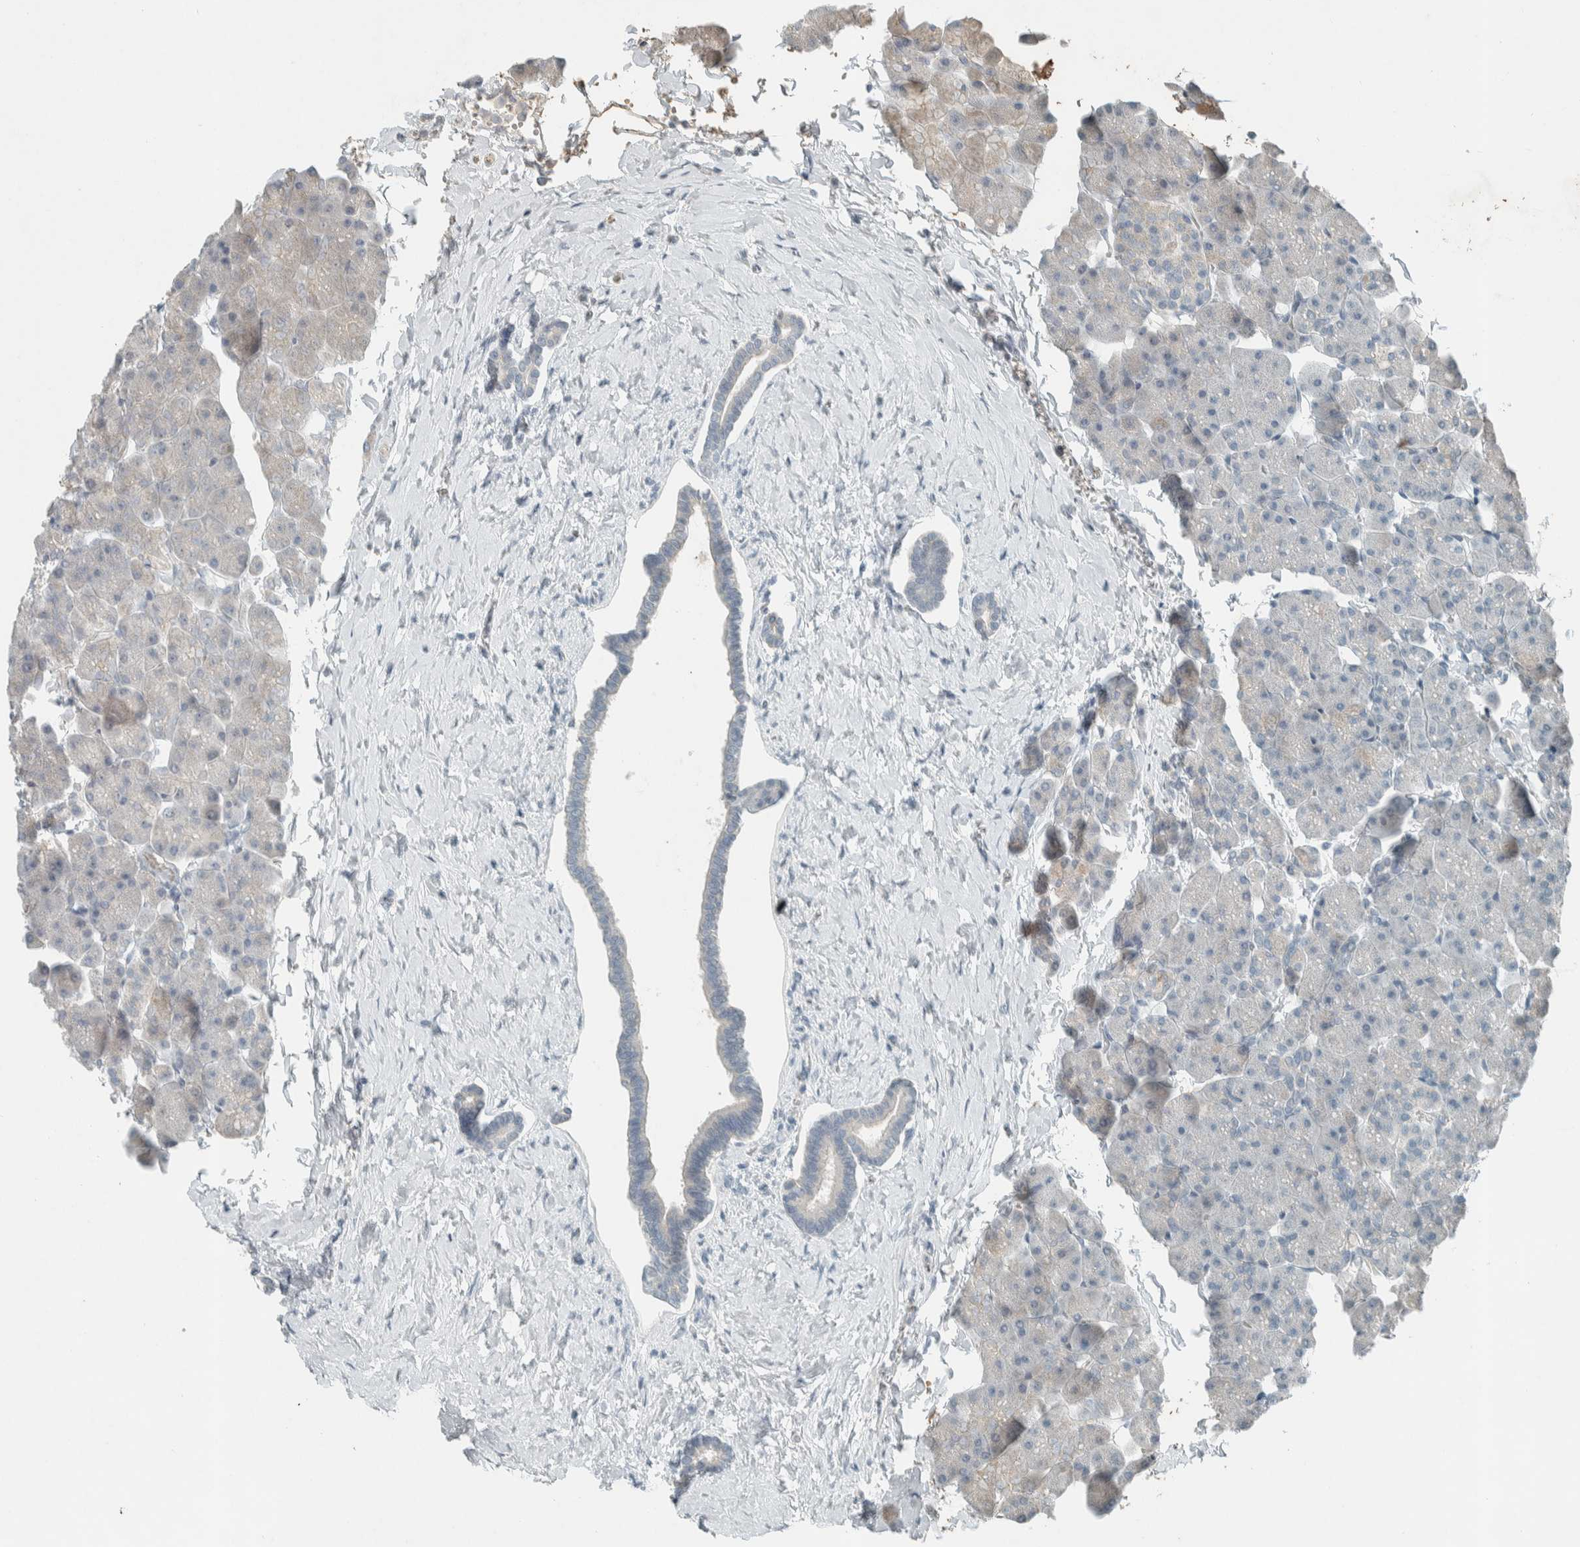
{"staining": {"intensity": "negative", "quantity": "none", "location": "none"}, "tissue": "pancreas", "cell_type": "Exocrine glandular cells", "image_type": "normal", "snomed": [{"axis": "morphology", "description": "Normal tissue, NOS"}, {"axis": "topography", "description": "Pancreas"}], "caption": "This is a image of IHC staining of normal pancreas, which shows no expression in exocrine glandular cells. (DAB (3,3'-diaminobenzidine) IHC with hematoxylin counter stain).", "gene": "CERCAM", "patient": {"sex": "male", "age": 35}}